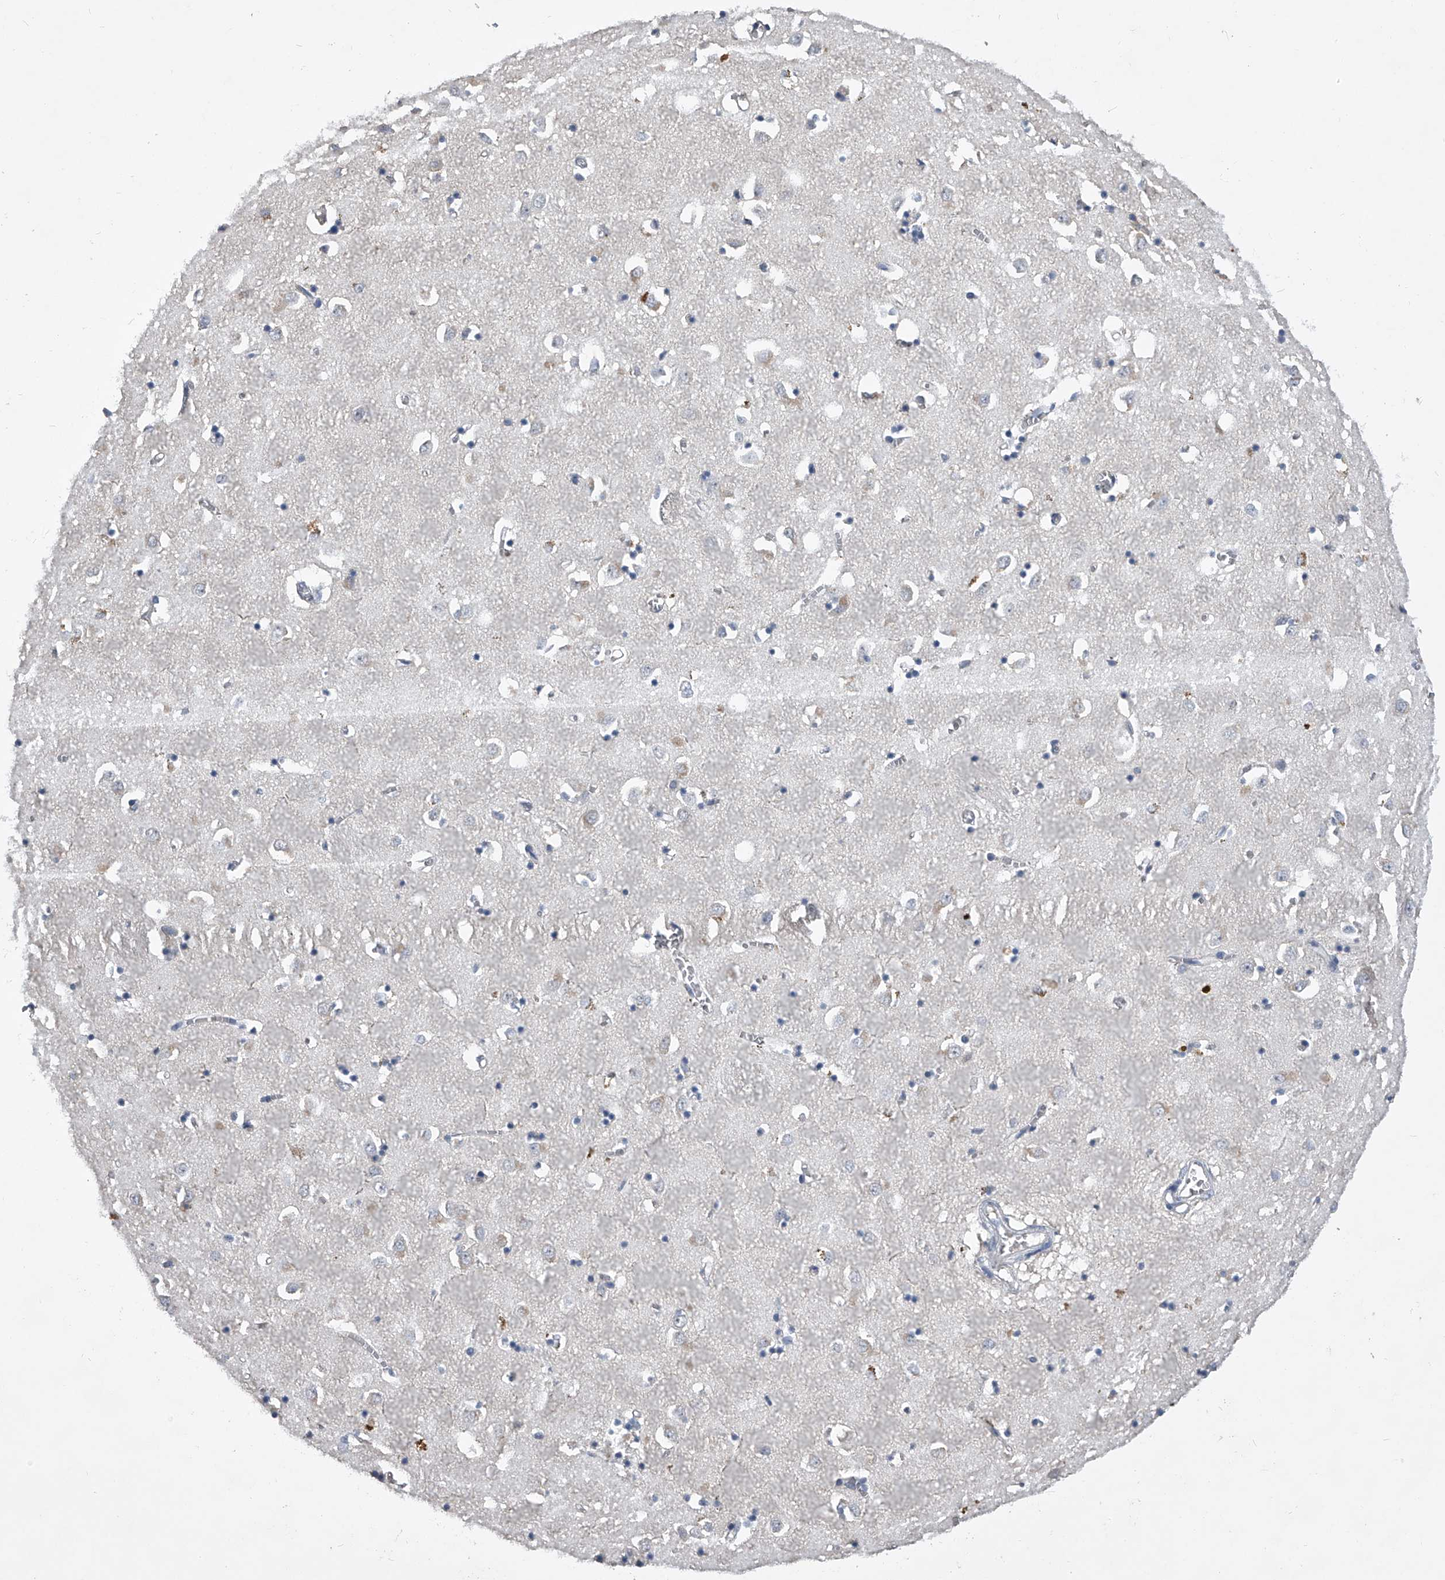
{"staining": {"intensity": "negative", "quantity": "none", "location": "none"}, "tissue": "caudate", "cell_type": "Glial cells", "image_type": "normal", "snomed": [{"axis": "morphology", "description": "Normal tissue, NOS"}, {"axis": "topography", "description": "Lateral ventricle wall"}], "caption": "Immunohistochemistry (IHC) image of unremarkable caudate: caudate stained with DAB (3,3'-diaminobenzidine) reveals no significant protein positivity in glial cells.", "gene": "MDN1", "patient": {"sex": "male", "age": 70}}